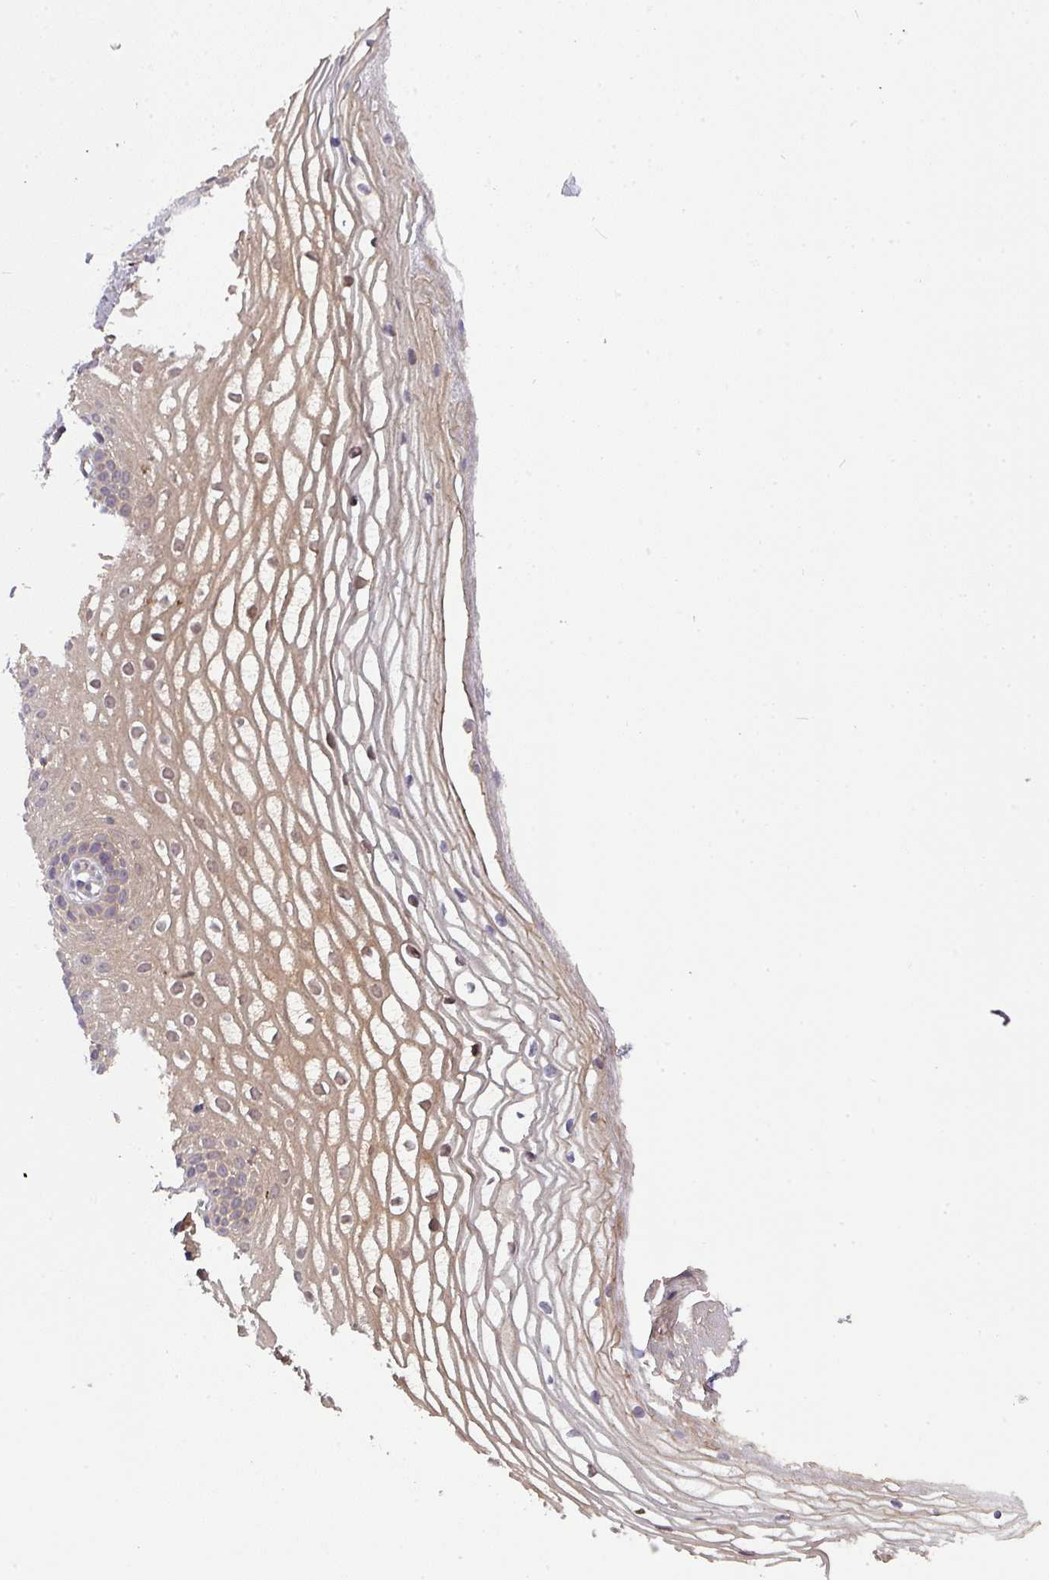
{"staining": {"intensity": "weak", "quantity": ">75%", "location": "cytoplasmic/membranous"}, "tissue": "vagina", "cell_type": "Squamous epithelial cells", "image_type": "normal", "snomed": [{"axis": "morphology", "description": "Normal tissue, NOS"}, {"axis": "topography", "description": "Vagina"}], "caption": "Squamous epithelial cells demonstrate low levels of weak cytoplasmic/membranous staining in about >75% of cells in unremarkable human vagina. The staining was performed using DAB (3,3'-diaminobenzidine) to visualize the protein expression in brown, while the nuclei were stained in blue with hematoxylin (Magnification: 20x).", "gene": "GSKIP", "patient": {"sex": "female", "age": 56}}